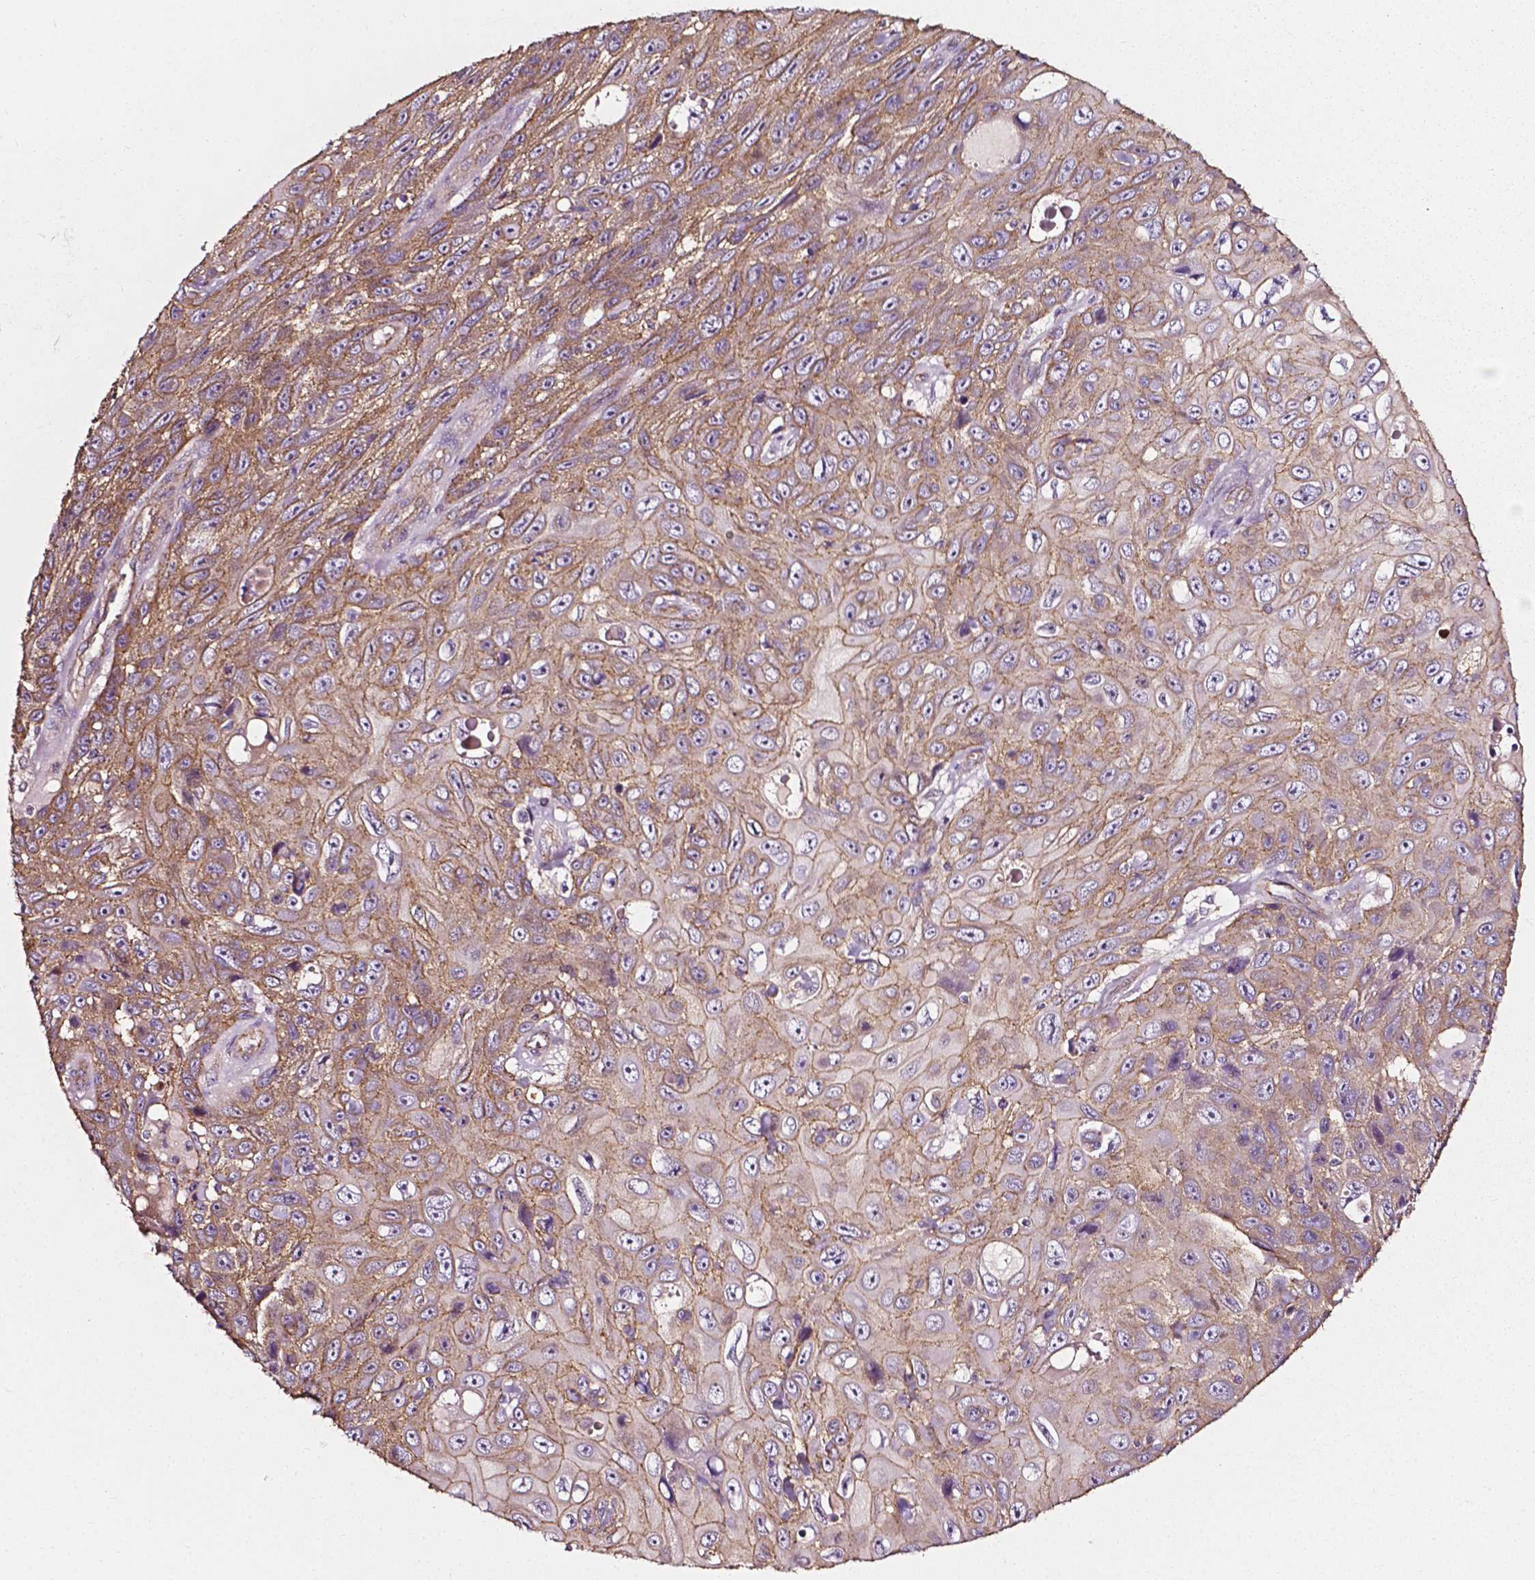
{"staining": {"intensity": "moderate", "quantity": ">75%", "location": "cytoplasmic/membranous"}, "tissue": "skin cancer", "cell_type": "Tumor cells", "image_type": "cancer", "snomed": [{"axis": "morphology", "description": "Squamous cell carcinoma, NOS"}, {"axis": "topography", "description": "Skin"}], "caption": "This is an image of immunohistochemistry (IHC) staining of squamous cell carcinoma (skin), which shows moderate staining in the cytoplasmic/membranous of tumor cells.", "gene": "ATG16L1", "patient": {"sex": "male", "age": 82}}